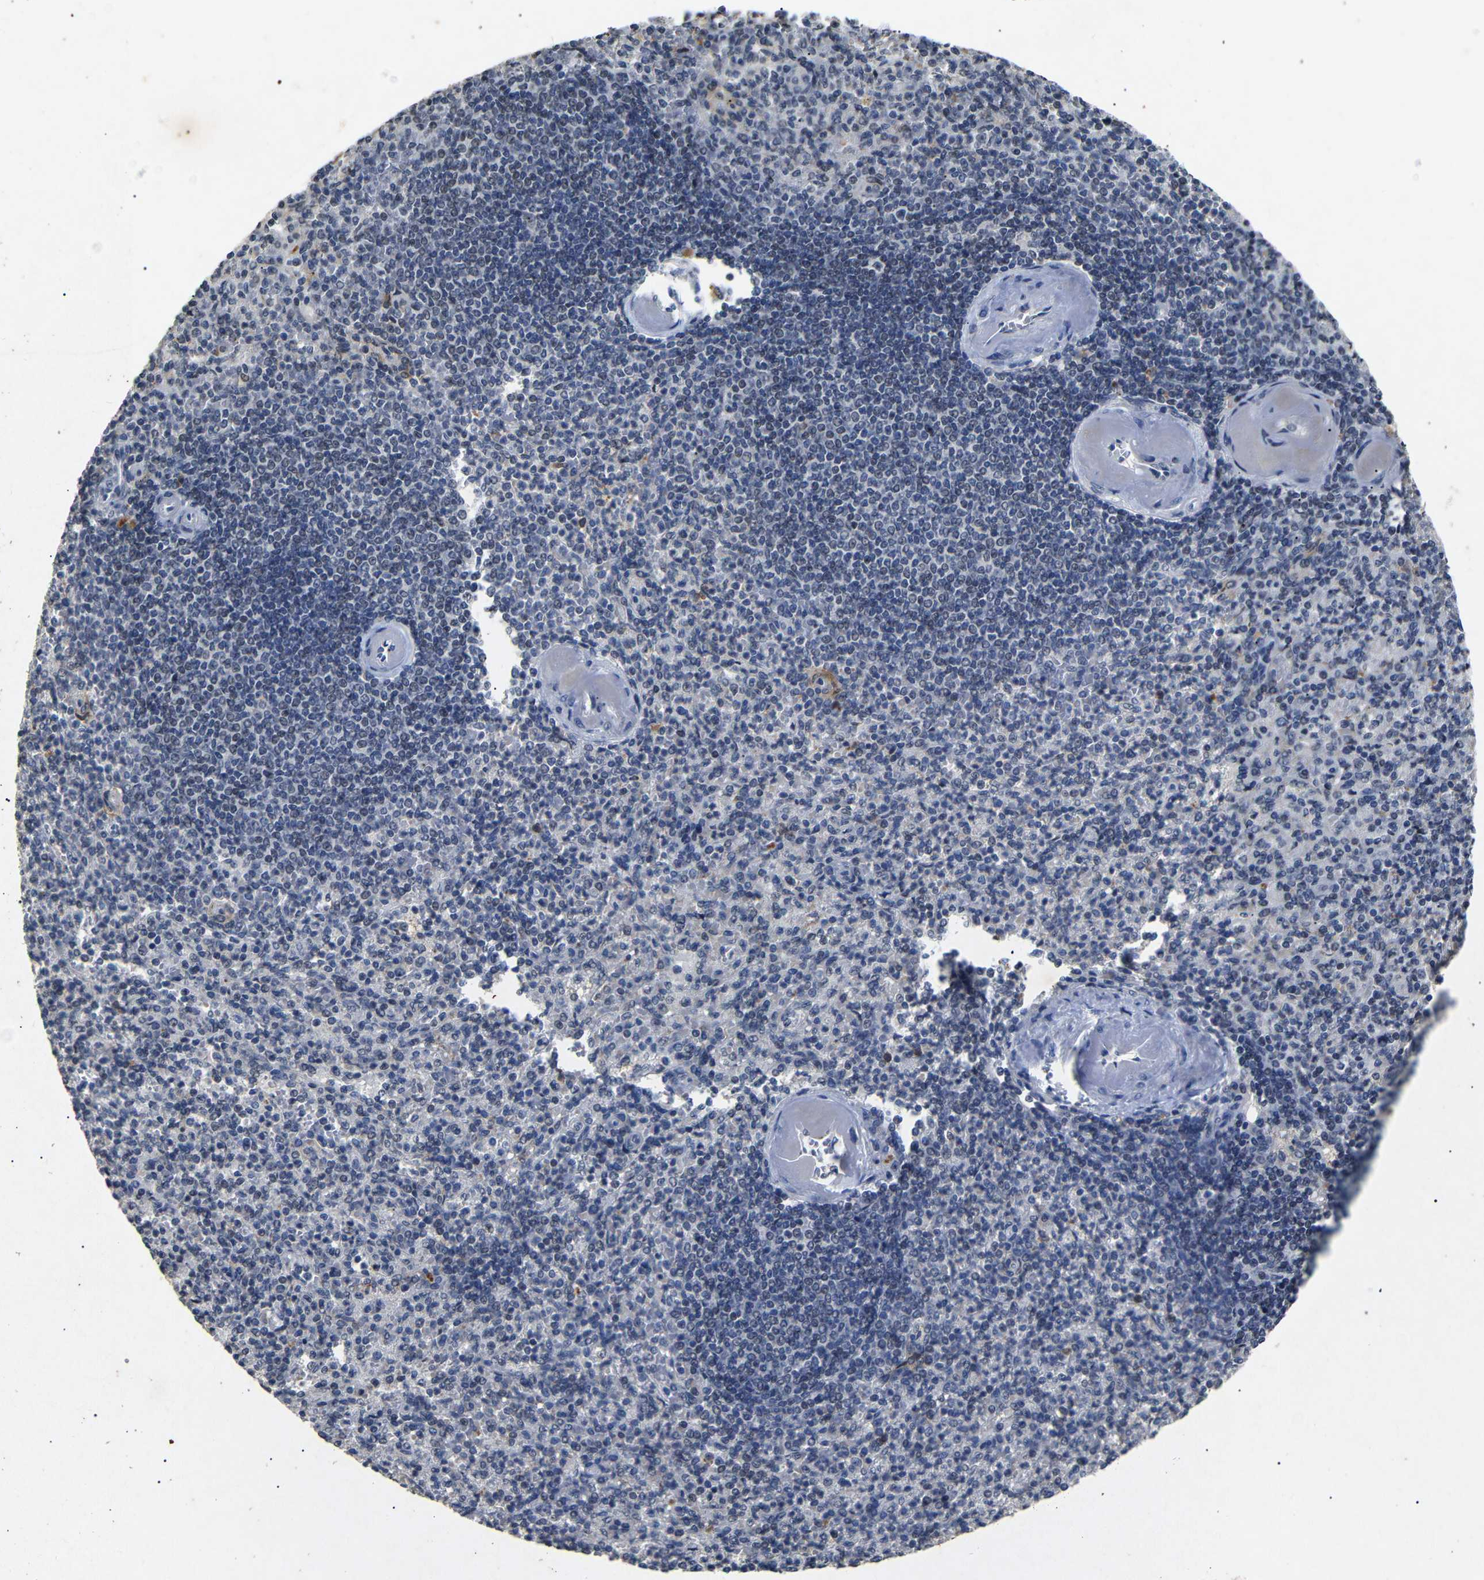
{"staining": {"intensity": "weak", "quantity": "<25%", "location": "nuclear"}, "tissue": "spleen", "cell_type": "Cells in red pulp", "image_type": "normal", "snomed": [{"axis": "morphology", "description": "Normal tissue, NOS"}, {"axis": "topography", "description": "Spleen"}], "caption": "Immunohistochemical staining of normal spleen exhibits no significant staining in cells in red pulp. (Brightfield microscopy of DAB immunohistochemistry at high magnification).", "gene": "PARN", "patient": {"sex": "female", "age": 74}}